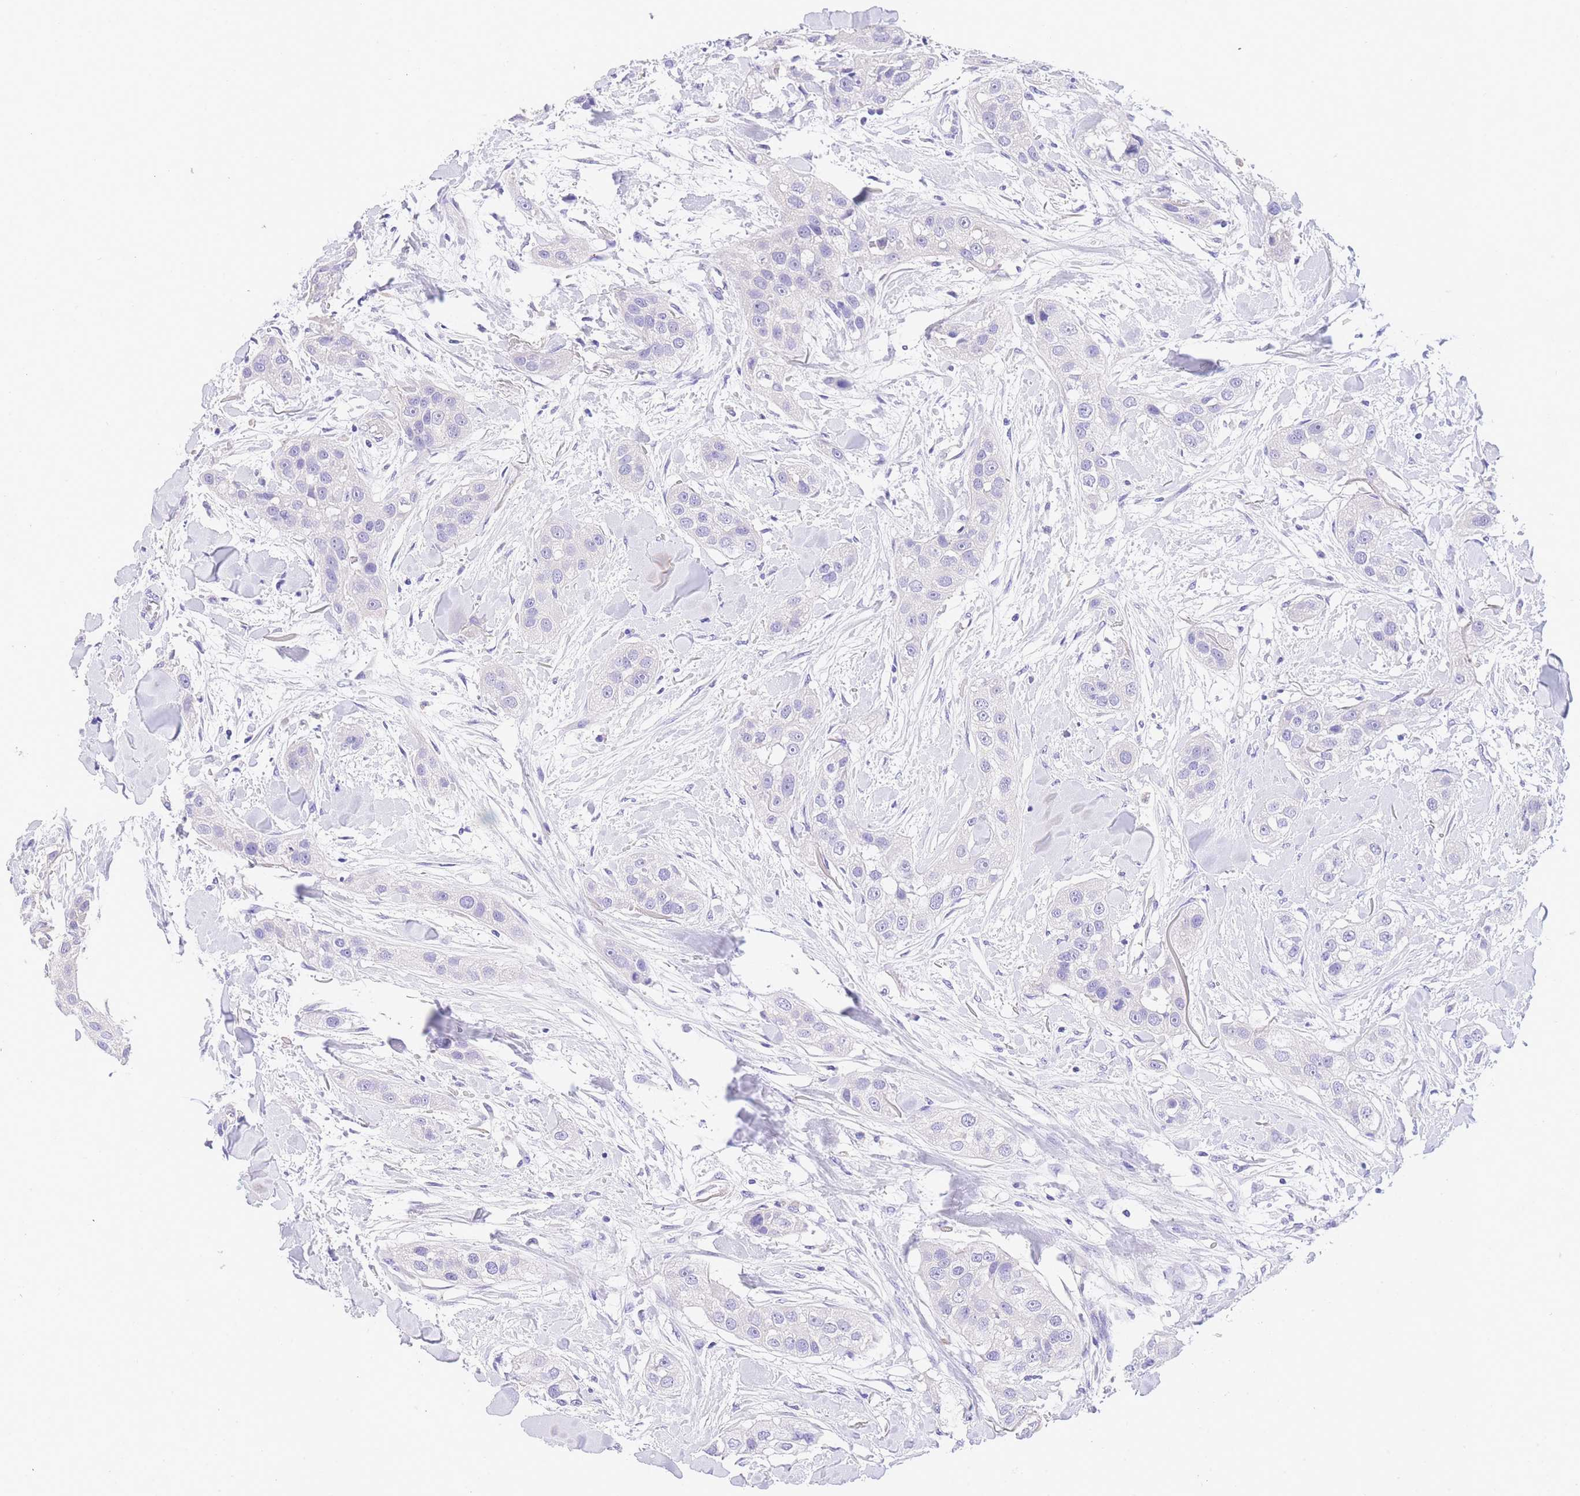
{"staining": {"intensity": "negative", "quantity": "none", "location": "none"}, "tissue": "head and neck cancer", "cell_type": "Tumor cells", "image_type": "cancer", "snomed": [{"axis": "morphology", "description": "Normal tissue, NOS"}, {"axis": "morphology", "description": "Squamous cell carcinoma, NOS"}, {"axis": "topography", "description": "Skeletal muscle"}, {"axis": "topography", "description": "Head-Neck"}], "caption": "An image of human head and neck cancer (squamous cell carcinoma) is negative for staining in tumor cells.", "gene": "EPN2", "patient": {"sex": "male", "age": 51}}